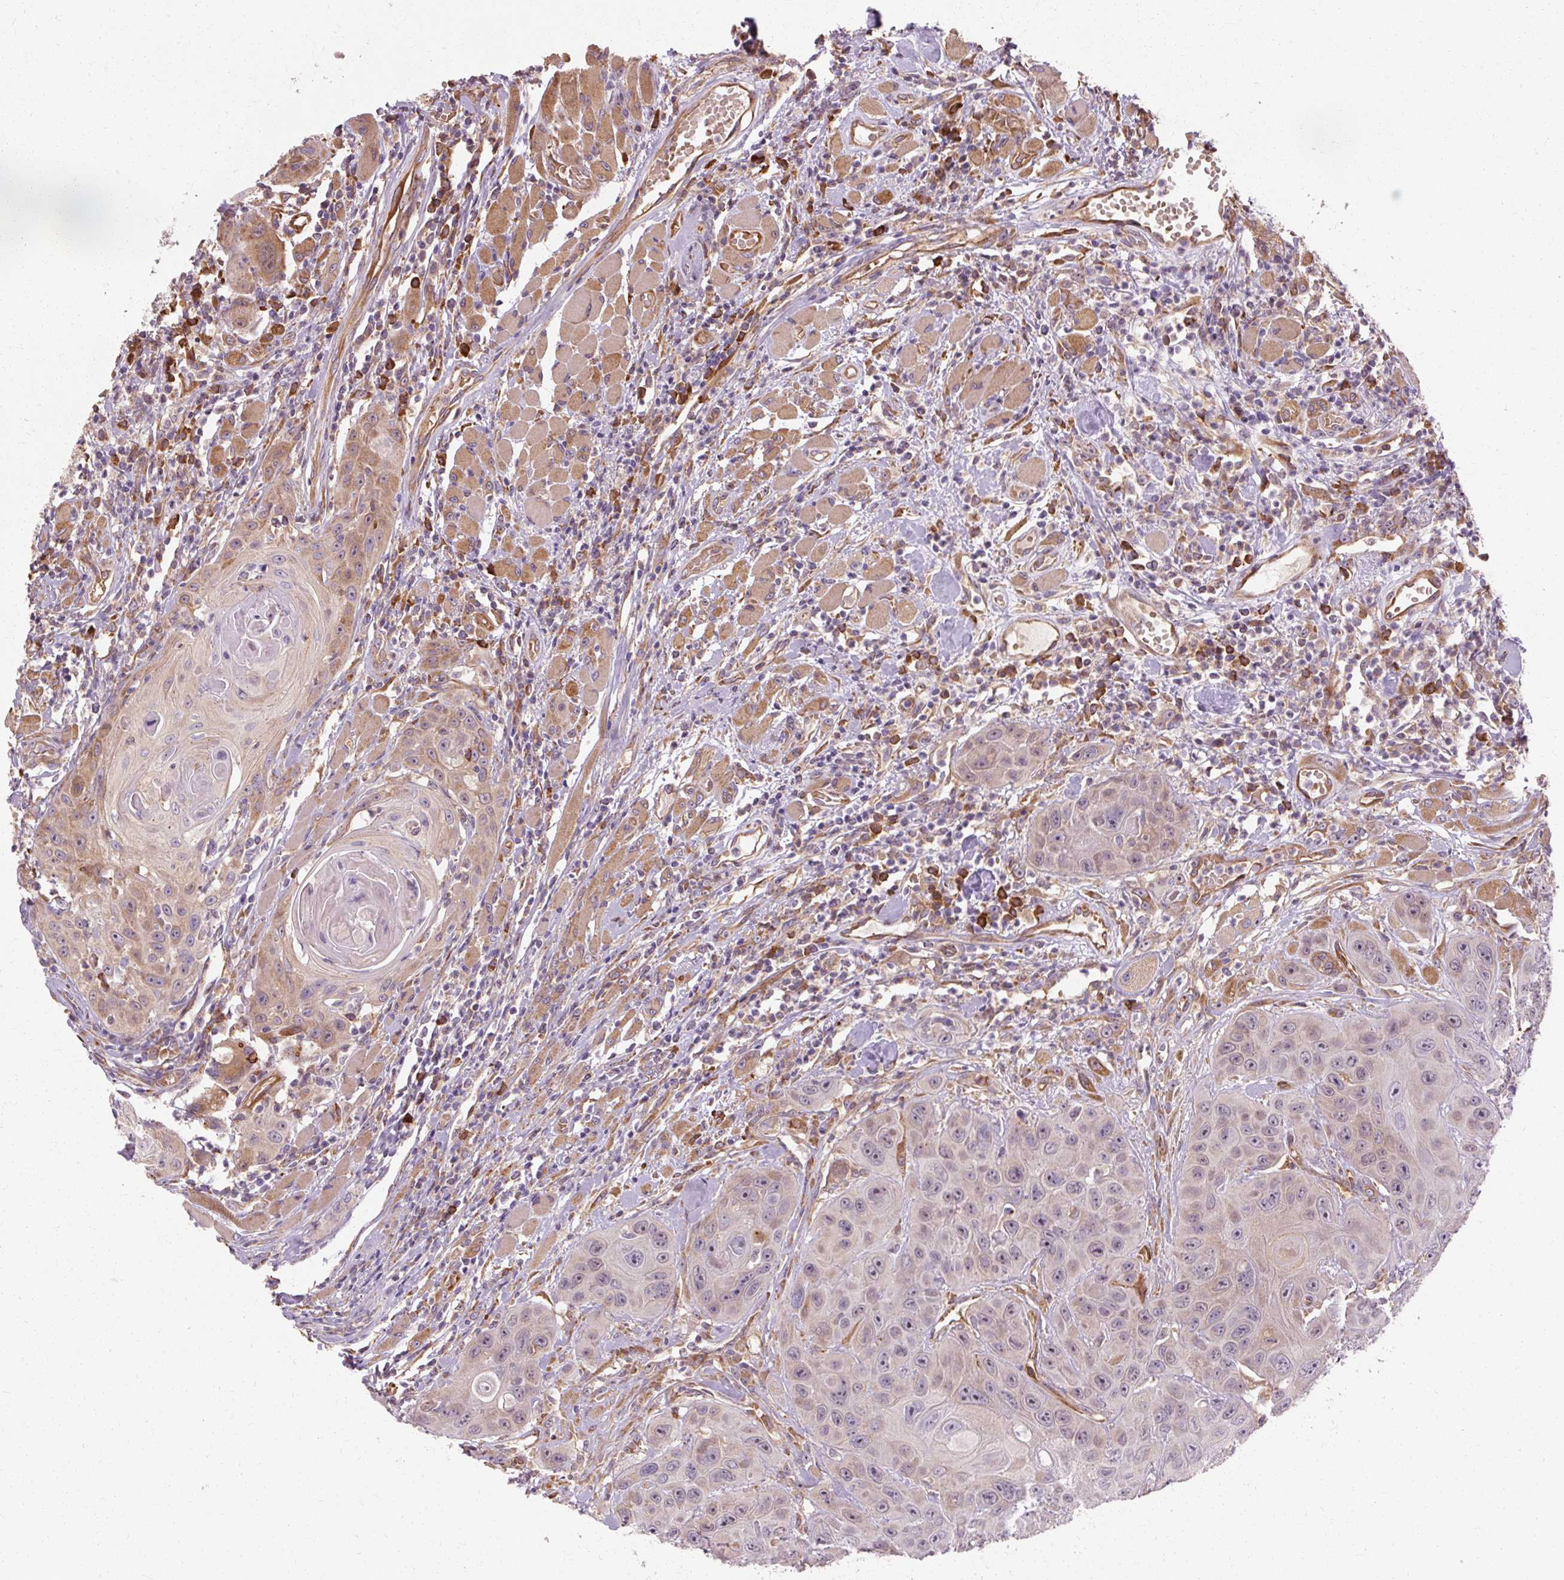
{"staining": {"intensity": "weak", "quantity": "<25%", "location": "cytoplasmic/membranous"}, "tissue": "head and neck cancer", "cell_type": "Tumor cells", "image_type": "cancer", "snomed": [{"axis": "morphology", "description": "Squamous cell carcinoma, NOS"}, {"axis": "topography", "description": "Head-Neck"}], "caption": "Squamous cell carcinoma (head and neck) was stained to show a protein in brown. There is no significant positivity in tumor cells.", "gene": "TBC1D4", "patient": {"sex": "female", "age": 59}}